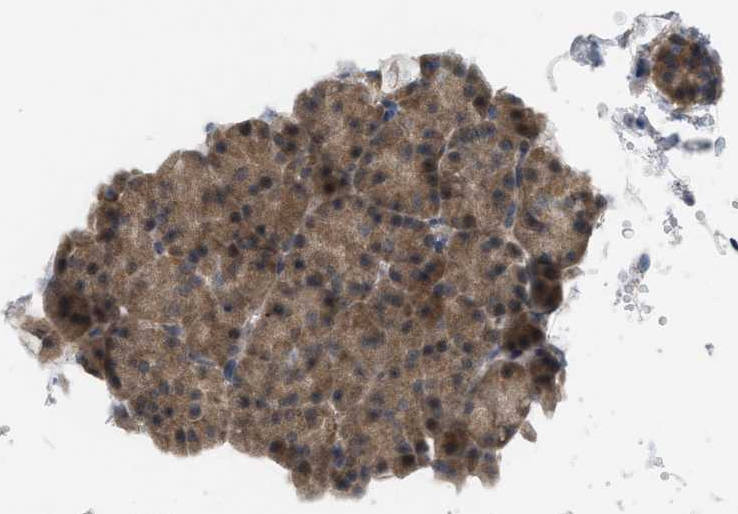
{"staining": {"intensity": "moderate", "quantity": ">75%", "location": "cytoplasmic/membranous,nuclear"}, "tissue": "pancreas", "cell_type": "Exocrine glandular cells", "image_type": "normal", "snomed": [{"axis": "morphology", "description": "Normal tissue, NOS"}, {"axis": "topography", "description": "Pancreas"}], "caption": "The histopathology image shows staining of unremarkable pancreas, revealing moderate cytoplasmic/membranous,nuclear protein expression (brown color) within exocrine glandular cells. Using DAB (brown) and hematoxylin (blue) stains, captured at high magnification using brightfield microscopy.", "gene": "PRKD1", "patient": {"sex": "female", "age": 35}}